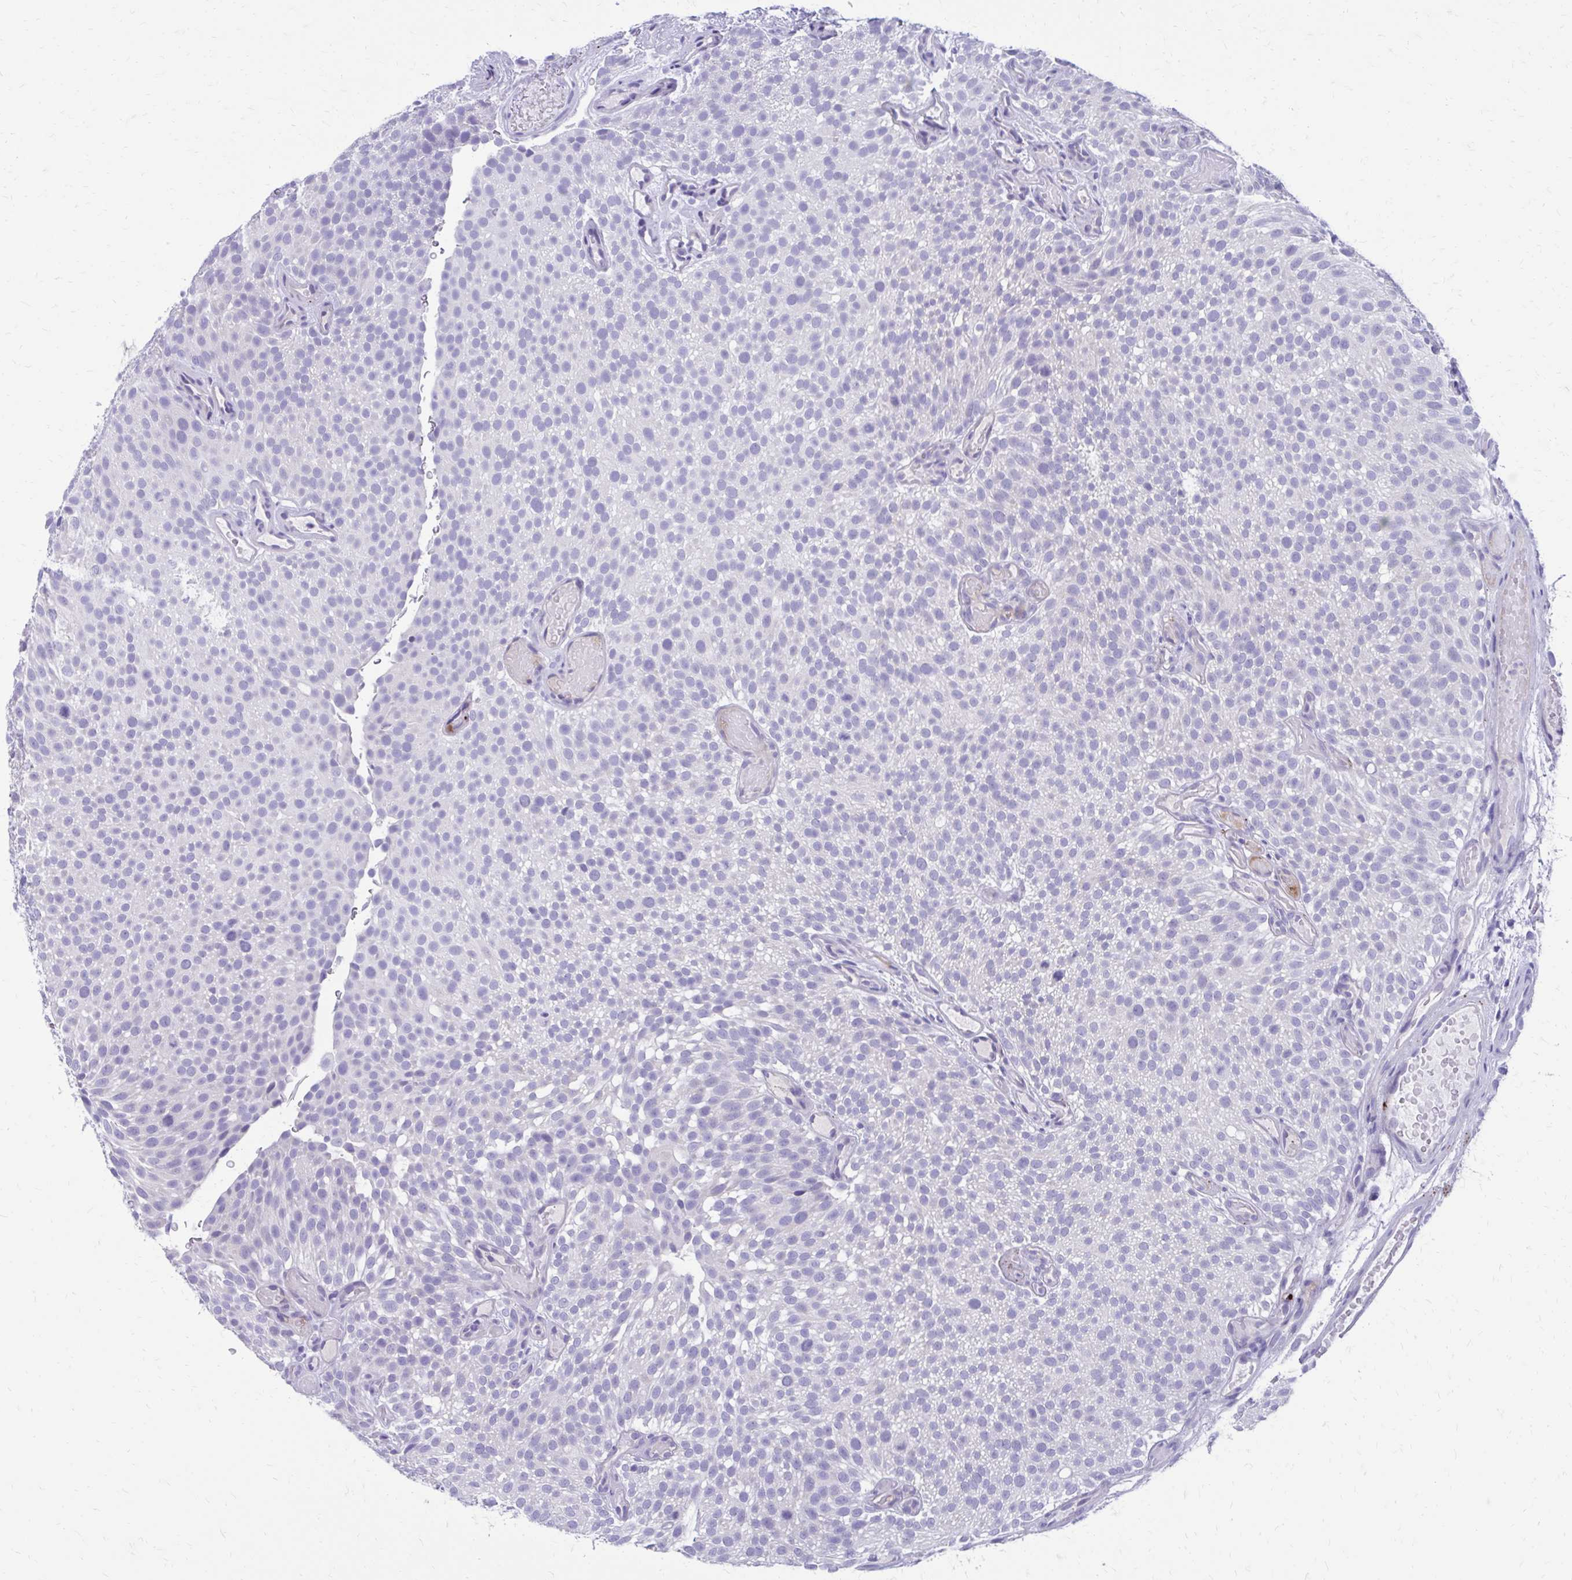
{"staining": {"intensity": "negative", "quantity": "none", "location": "none"}, "tissue": "urothelial cancer", "cell_type": "Tumor cells", "image_type": "cancer", "snomed": [{"axis": "morphology", "description": "Urothelial carcinoma, Low grade"}, {"axis": "topography", "description": "Urinary bladder"}], "caption": "Micrograph shows no protein positivity in tumor cells of urothelial cancer tissue.", "gene": "SATL1", "patient": {"sex": "male", "age": 78}}